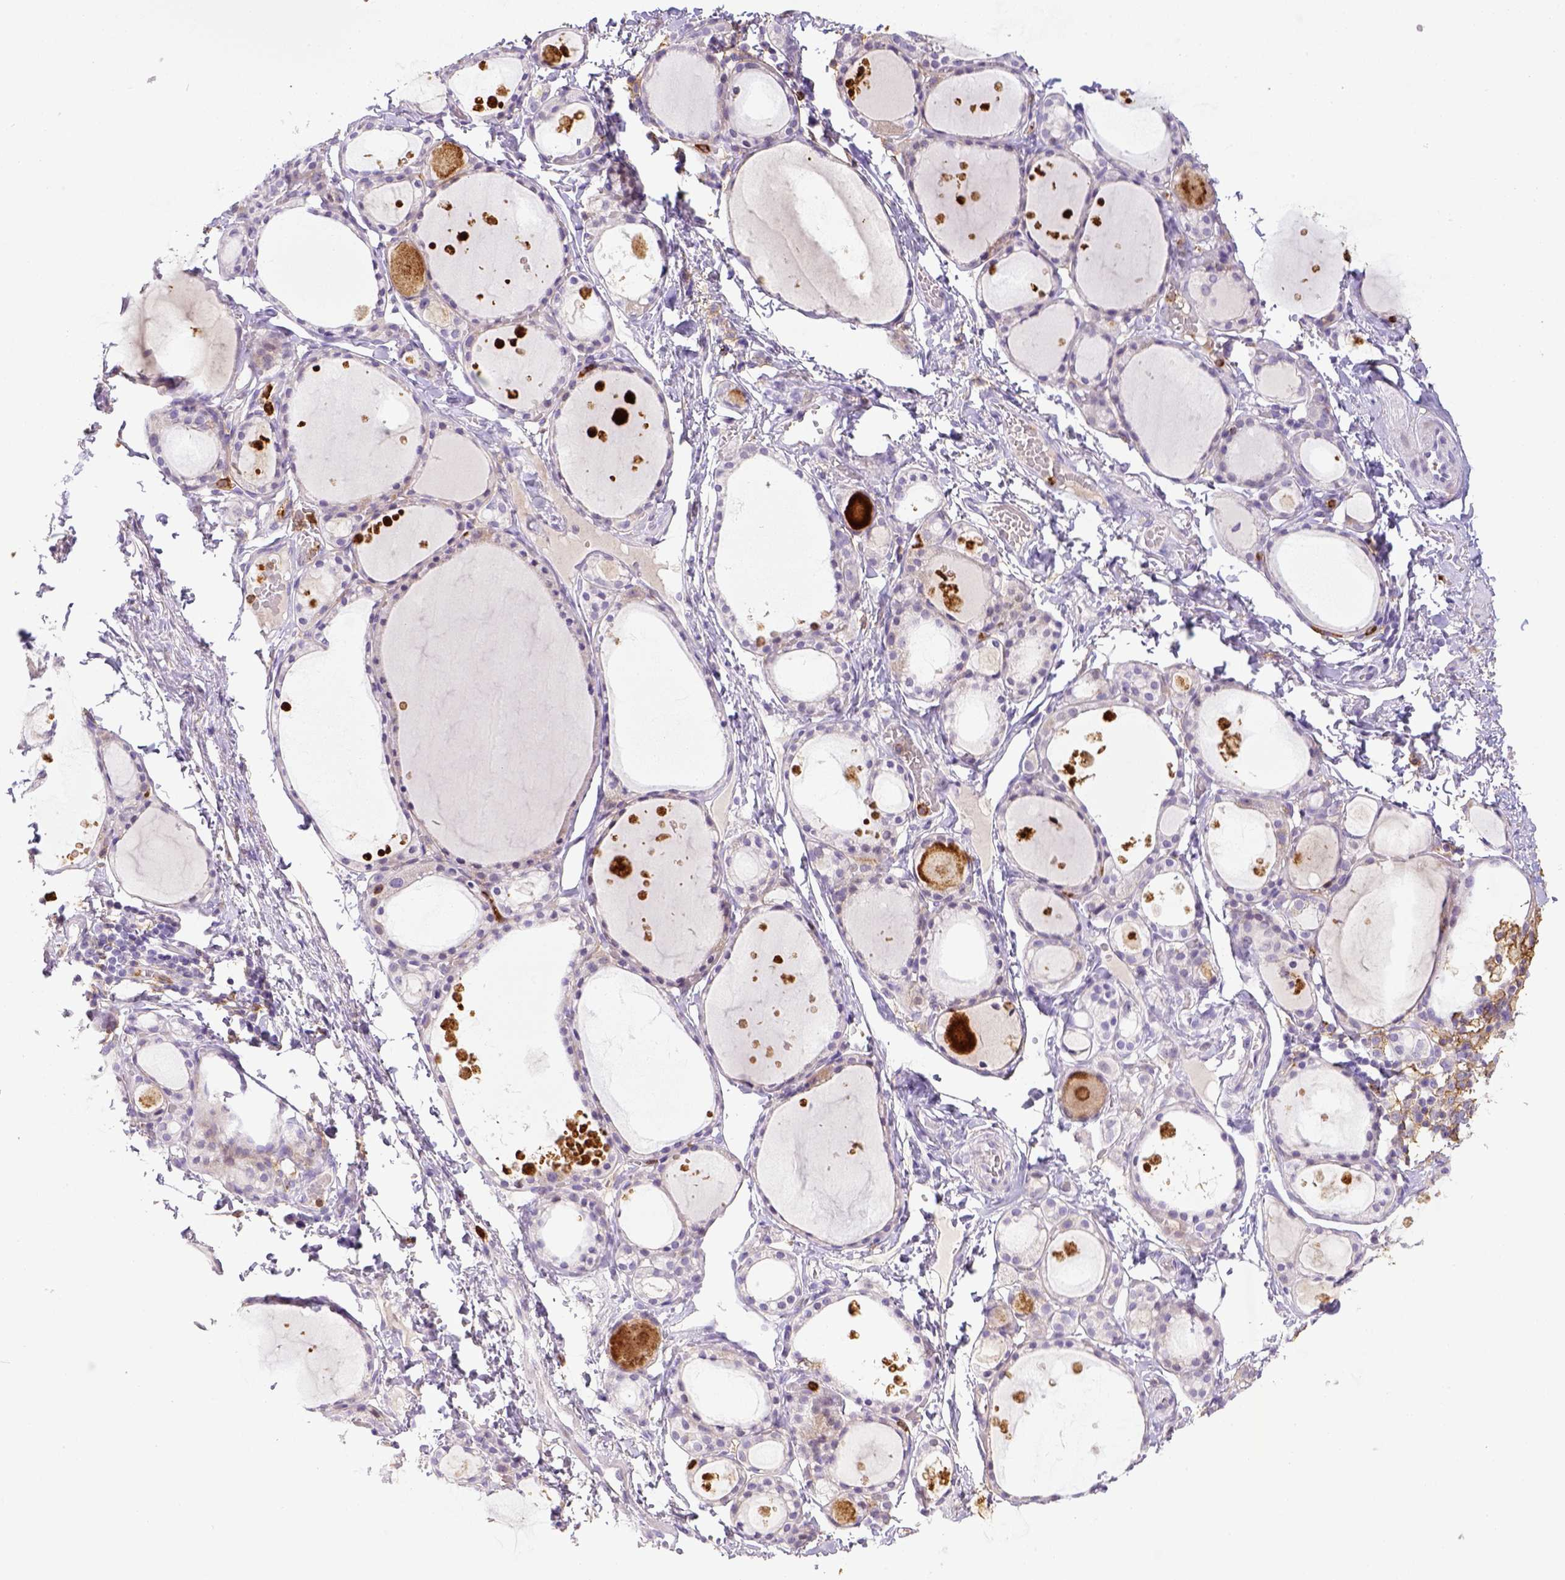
{"staining": {"intensity": "negative", "quantity": "none", "location": "none"}, "tissue": "thyroid gland", "cell_type": "Glandular cells", "image_type": "normal", "snomed": [{"axis": "morphology", "description": "Normal tissue, NOS"}, {"axis": "topography", "description": "Thyroid gland"}], "caption": "Immunohistochemistry photomicrograph of benign human thyroid gland stained for a protein (brown), which demonstrates no positivity in glandular cells. (Immunohistochemistry, brightfield microscopy, high magnification).", "gene": "ITGAM", "patient": {"sex": "male", "age": 68}}